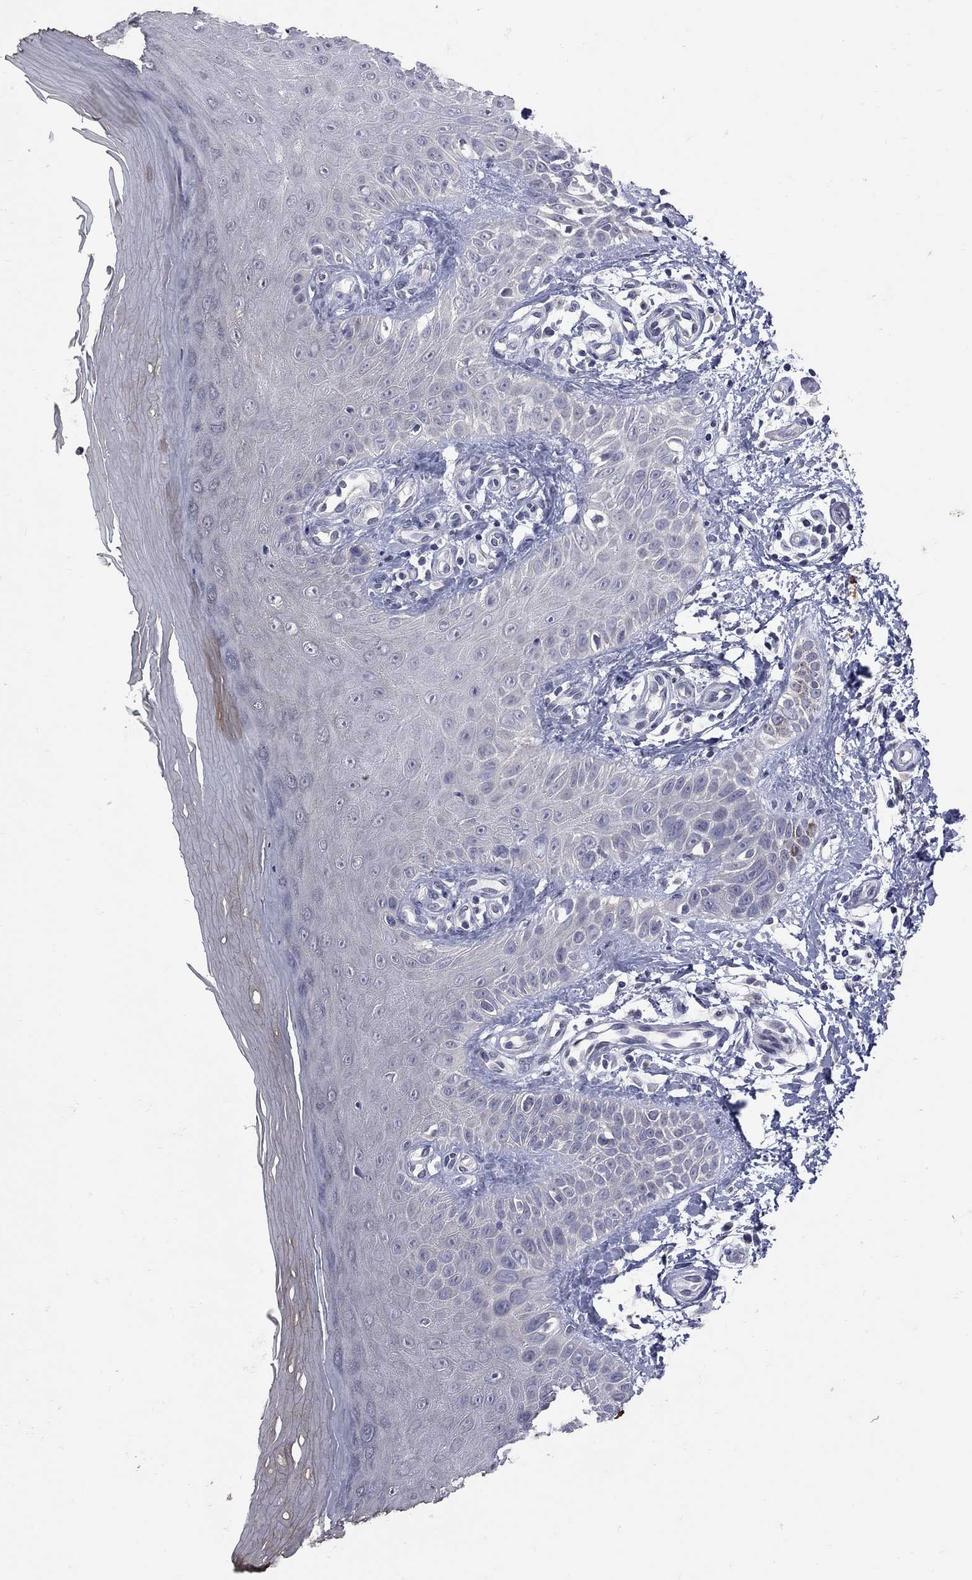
{"staining": {"intensity": "negative", "quantity": "none", "location": "none"}, "tissue": "skin", "cell_type": "Fibroblasts", "image_type": "normal", "snomed": [{"axis": "morphology", "description": "Normal tissue, NOS"}, {"axis": "morphology", "description": "Inflammation, NOS"}, {"axis": "morphology", "description": "Fibrosis, NOS"}, {"axis": "topography", "description": "Skin"}], "caption": "Fibroblasts show no significant staining in unremarkable skin. Nuclei are stained in blue.", "gene": "NOS2", "patient": {"sex": "male", "age": 71}}